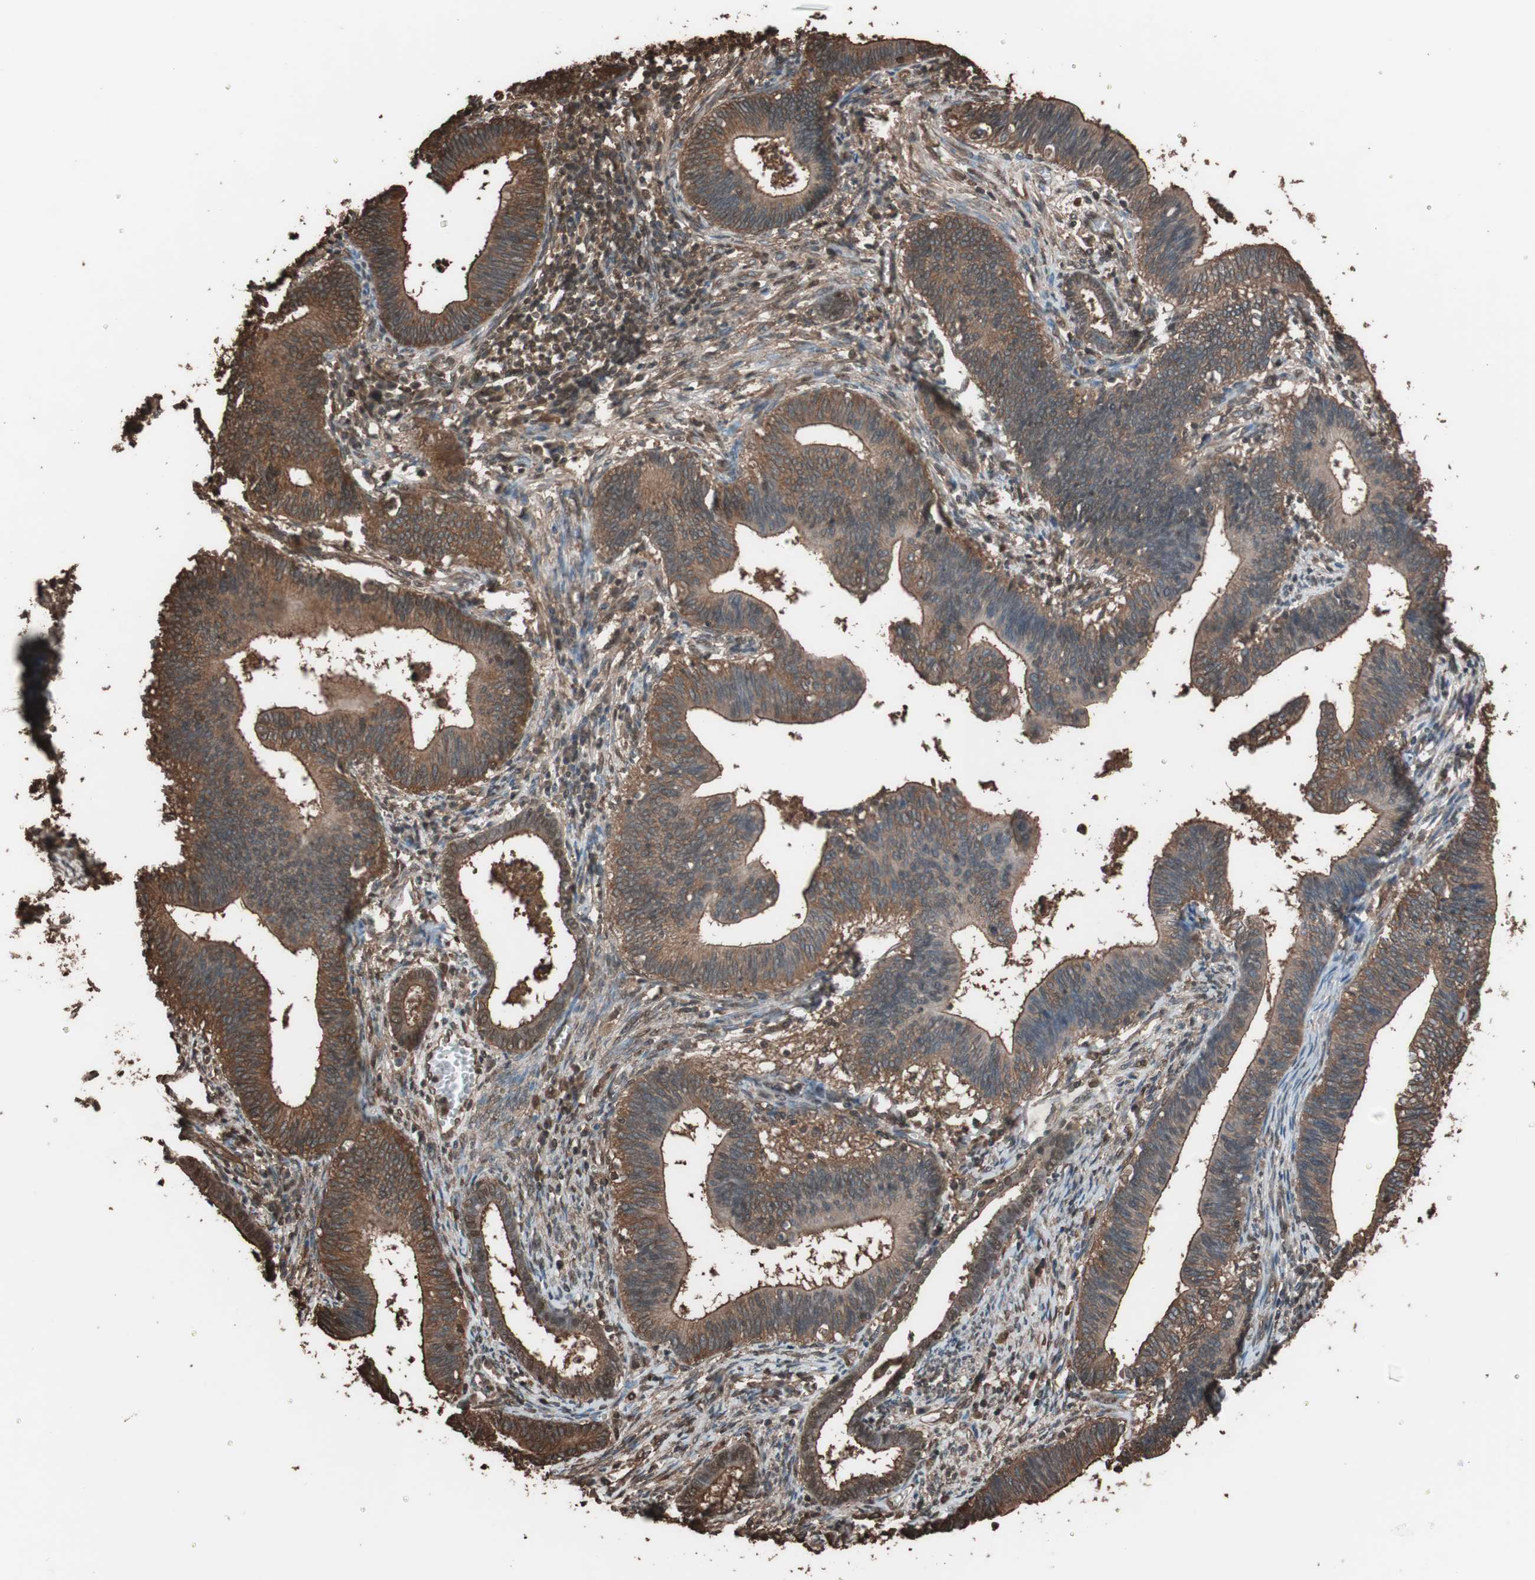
{"staining": {"intensity": "strong", "quantity": ">75%", "location": "cytoplasmic/membranous"}, "tissue": "cervical cancer", "cell_type": "Tumor cells", "image_type": "cancer", "snomed": [{"axis": "morphology", "description": "Adenocarcinoma, NOS"}, {"axis": "topography", "description": "Cervix"}], "caption": "Protein expression analysis of cervical cancer exhibits strong cytoplasmic/membranous expression in approximately >75% of tumor cells.", "gene": "CALM2", "patient": {"sex": "female", "age": 44}}